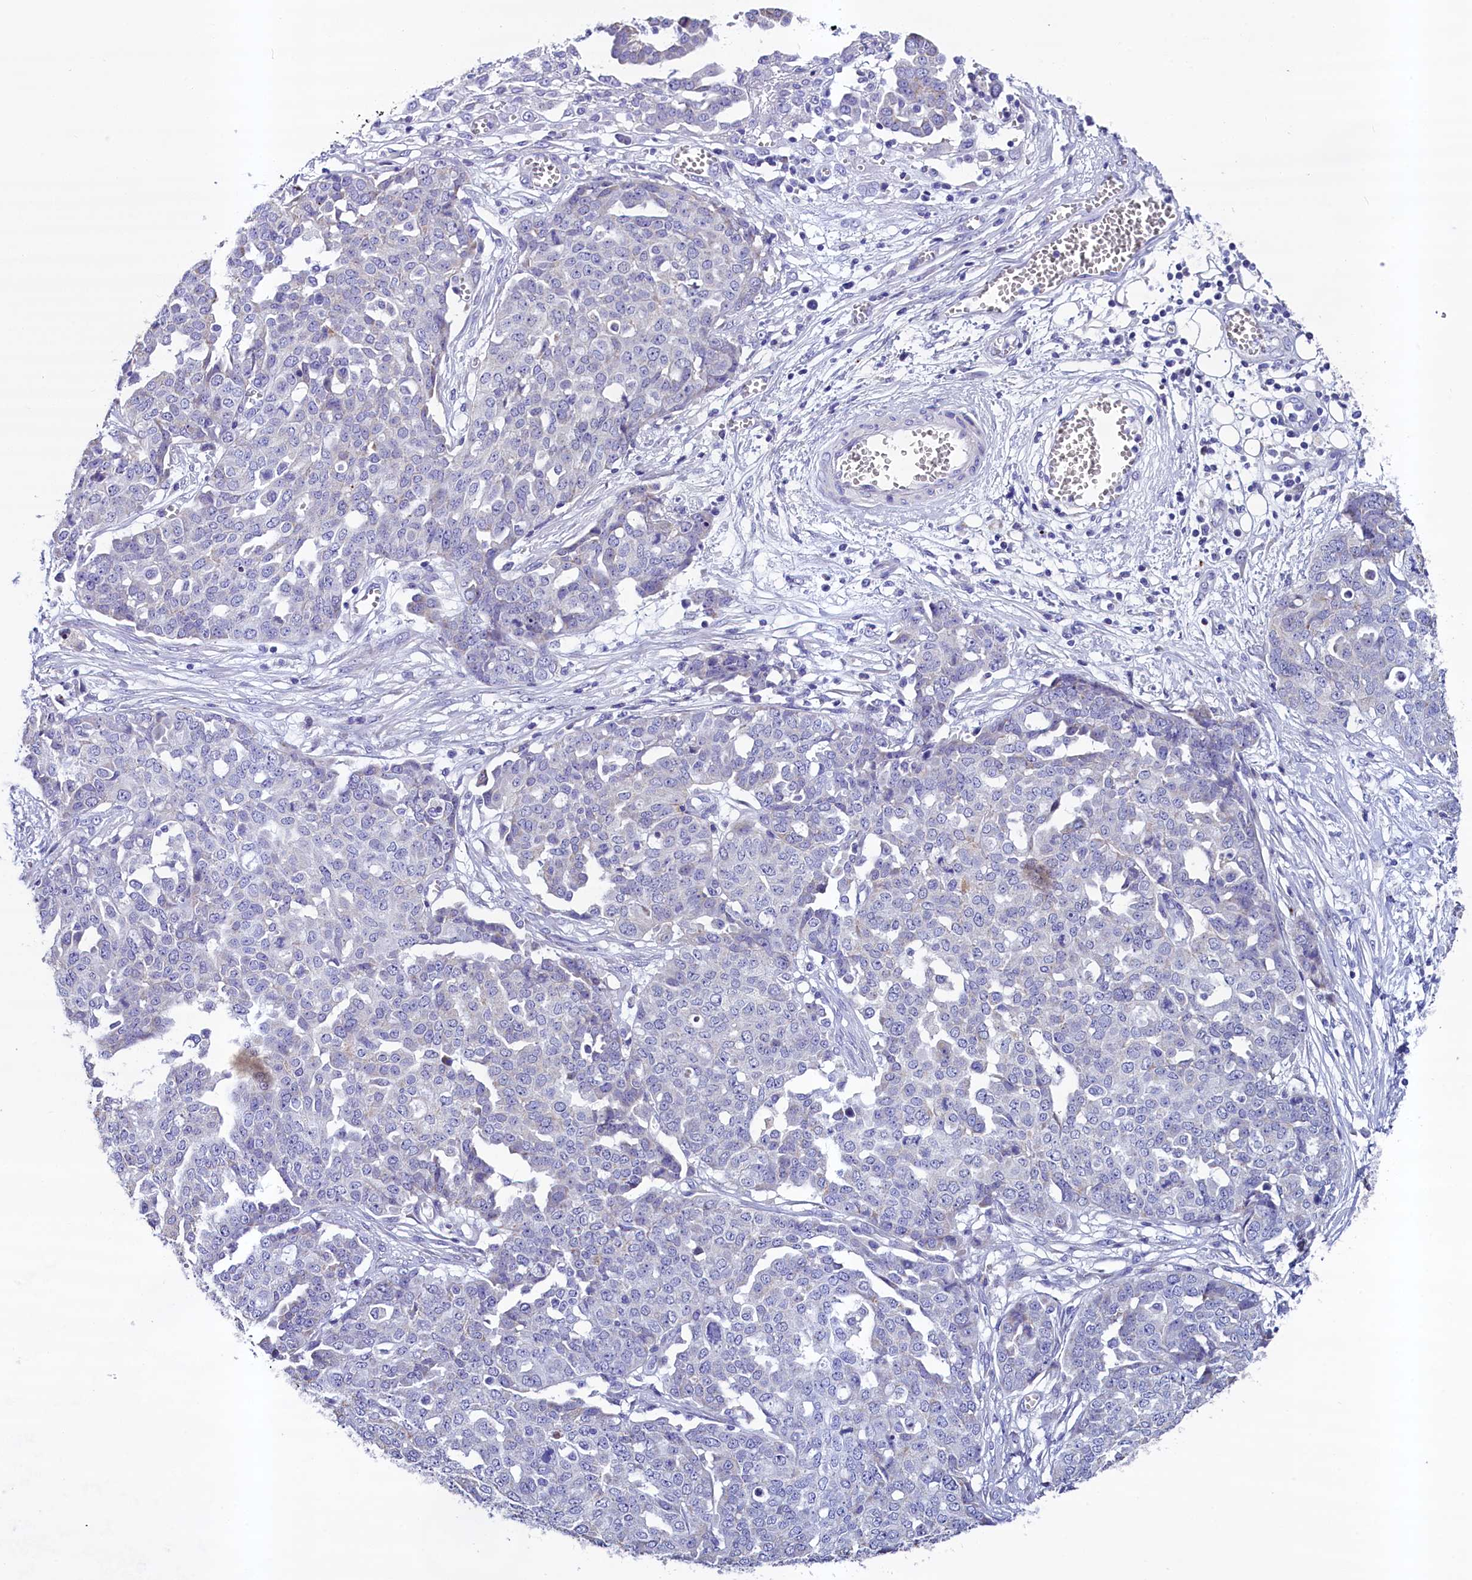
{"staining": {"intensity": "negative", "quantity": "none", "location": "none"}, "tissue": "ovarian cancer", "cell_type": "Tumor cells", "image_type": "cancer", "snomed": [{"axis": "morphology", "description": "Cystadenocarcinoma, serous, NOS"}, {"axis": "topography", "description": "Soft tissue"}, {"axis": "topography", "description": "Ovary"}], "caption": "There is no significant expression in tumor cells of ovarian cancer (serous cystadenocarcinoma).", "gene": "SCD5", "patient": {"sex": "female", "age": 57}}